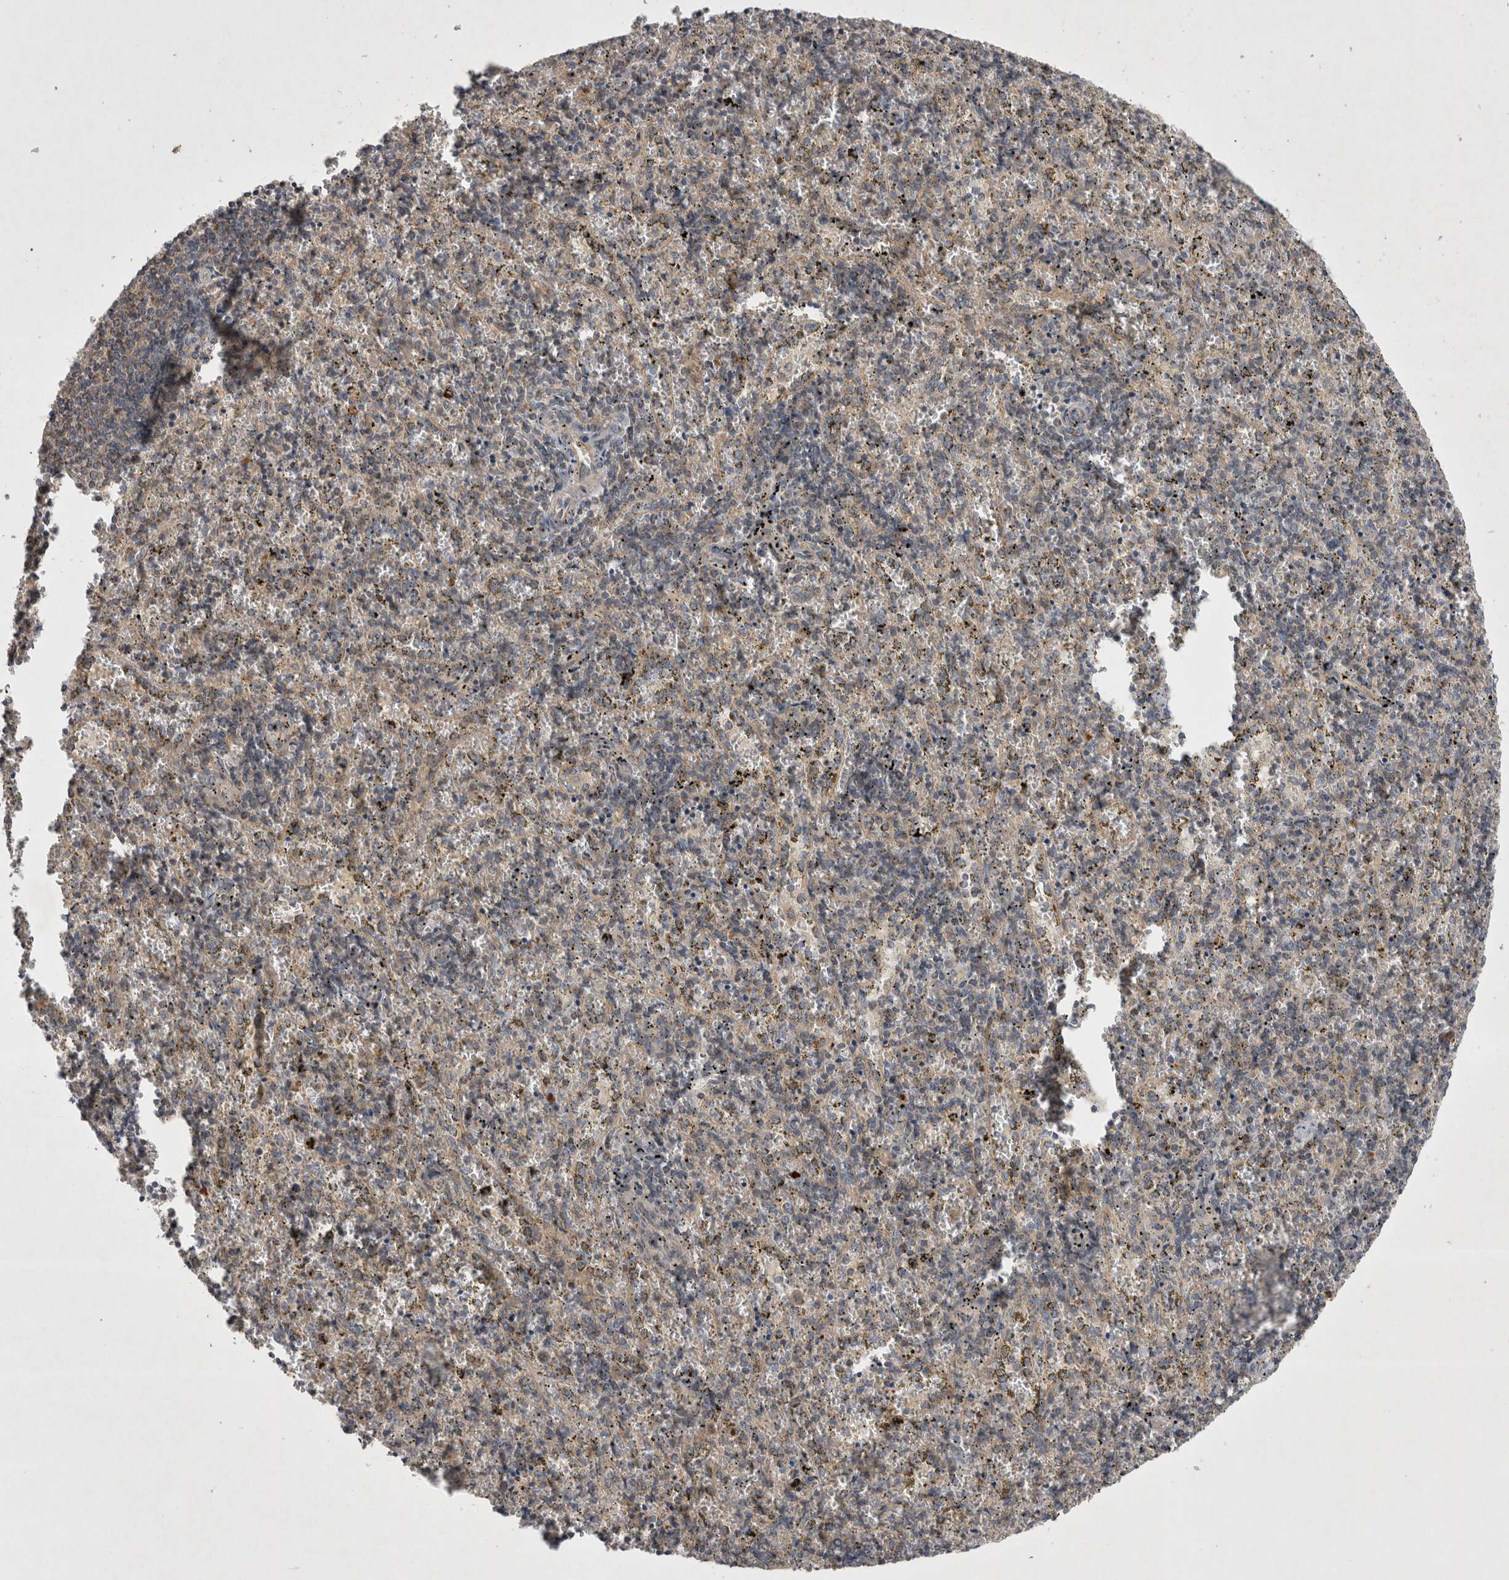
{"staining": {"intensity": "weak", "quantity": "<25%", "location": "cytoplasmic/membranous"}, "tissue": "spleen", "cell_type": "Cells in red pulp", "image_type": "normal", "snomed": [{"axis": "morphology", "description": "Normal tissue, NOS"}, {"axis": "topography", "description": "Spleen"}], "caption": "Cells in red pulp are negative for protein expression in unremarkable human spleen. (Stains: DAB IHC with hematoxylin counter stain, Microscopy: brightfield microscopy at high magnification).", "gene": "TSPOAP1", "patient": {"sex": "male", "age": 11}}